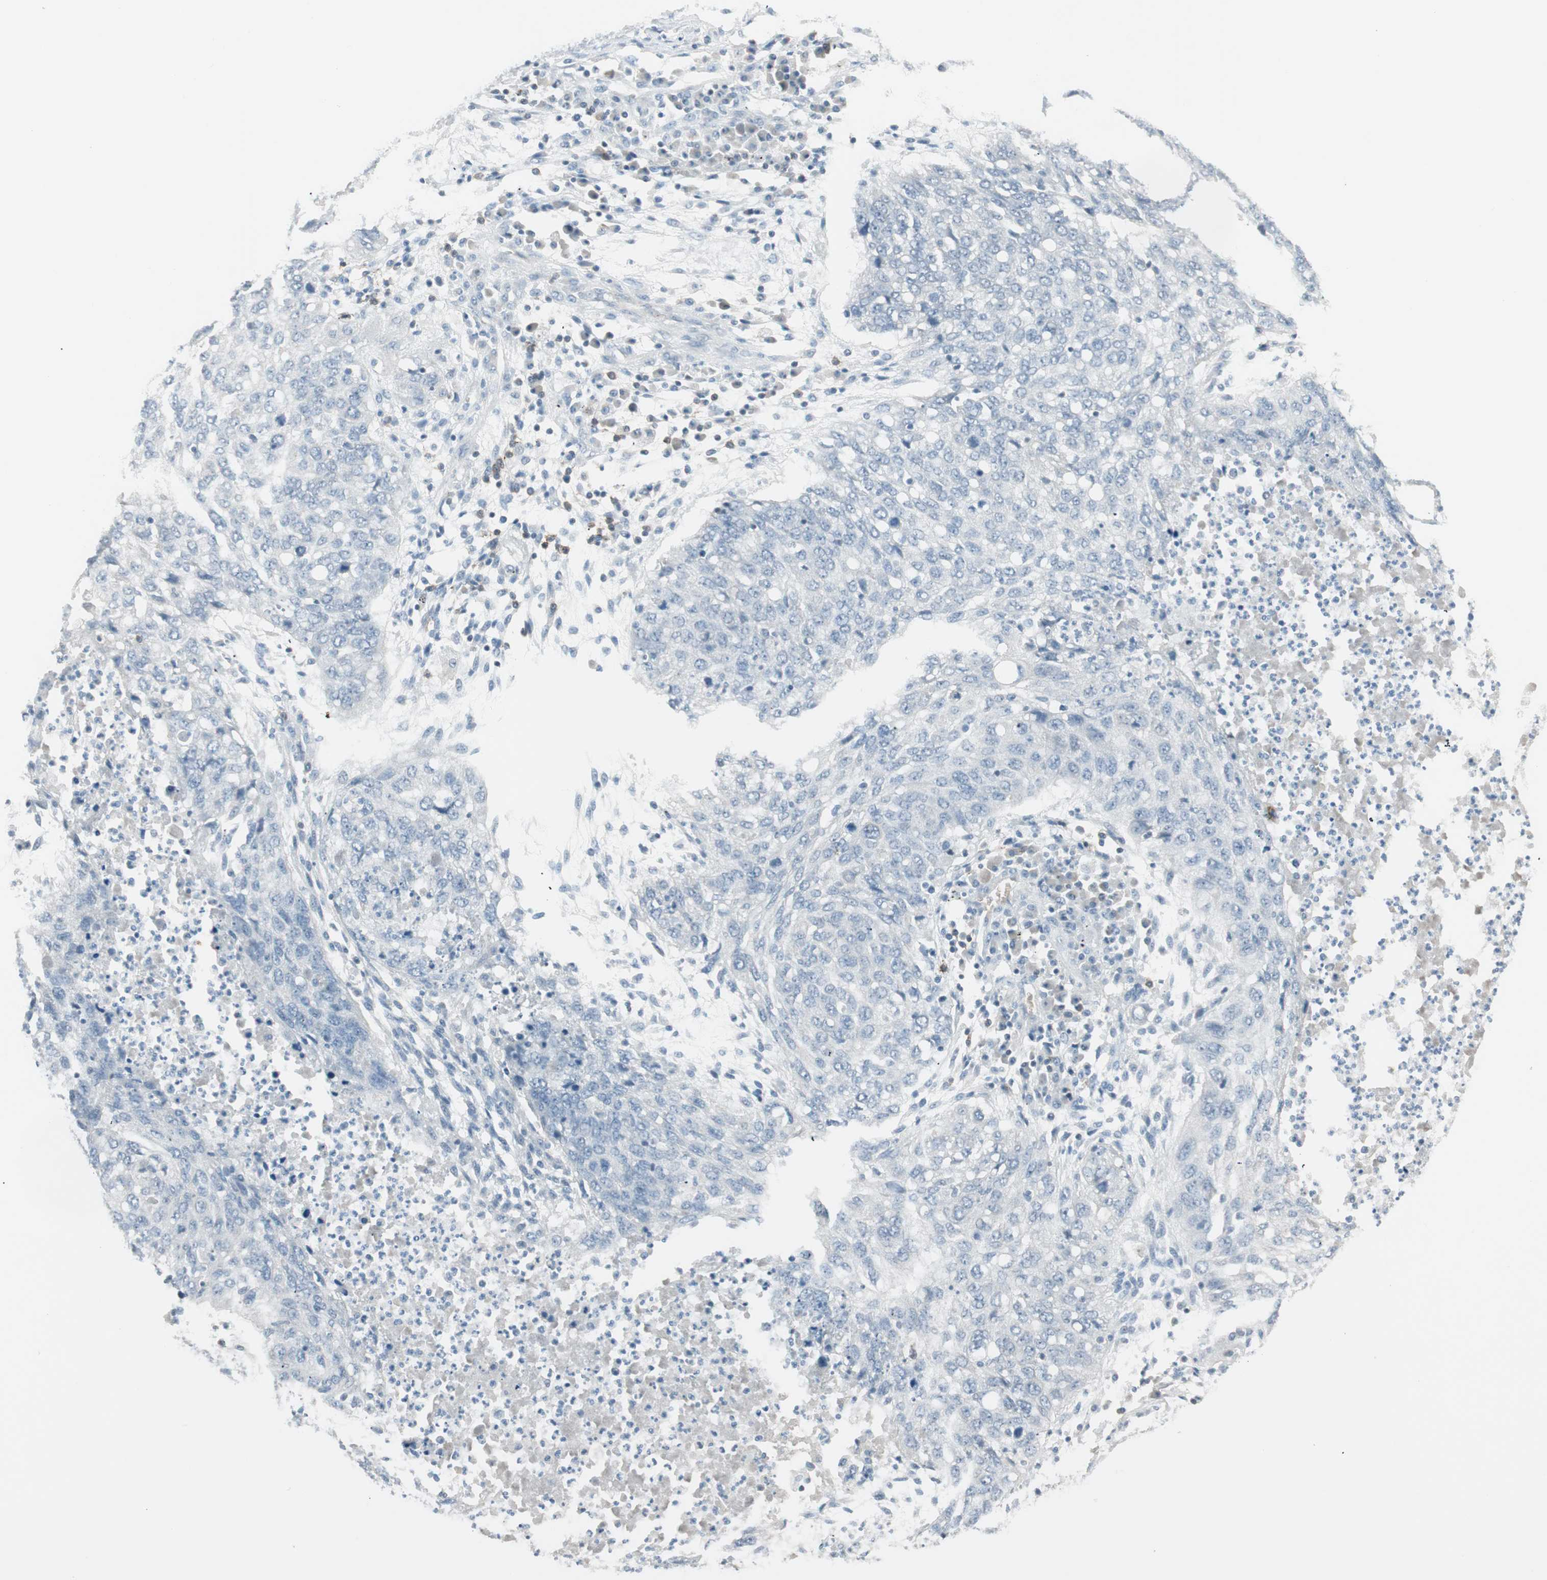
{"staining": {"intensity": "negative", "quantity": "none", "location": "none"}, "tissue": "lung cancer", "cell_type": "Tumor cells", "image_type": "cancer", "snomed": [{"axis": "morphology", "description": "Squamous cell carcinoma, NOS"}, {"axis": "topography", "description": "Lung"}], "caption": "The micrograph displays no significant staining in tumor cells of lung squamous cell carcinoma.", "gene": "MAP4K1", "patient": {"sex": "female", "age": 63}}